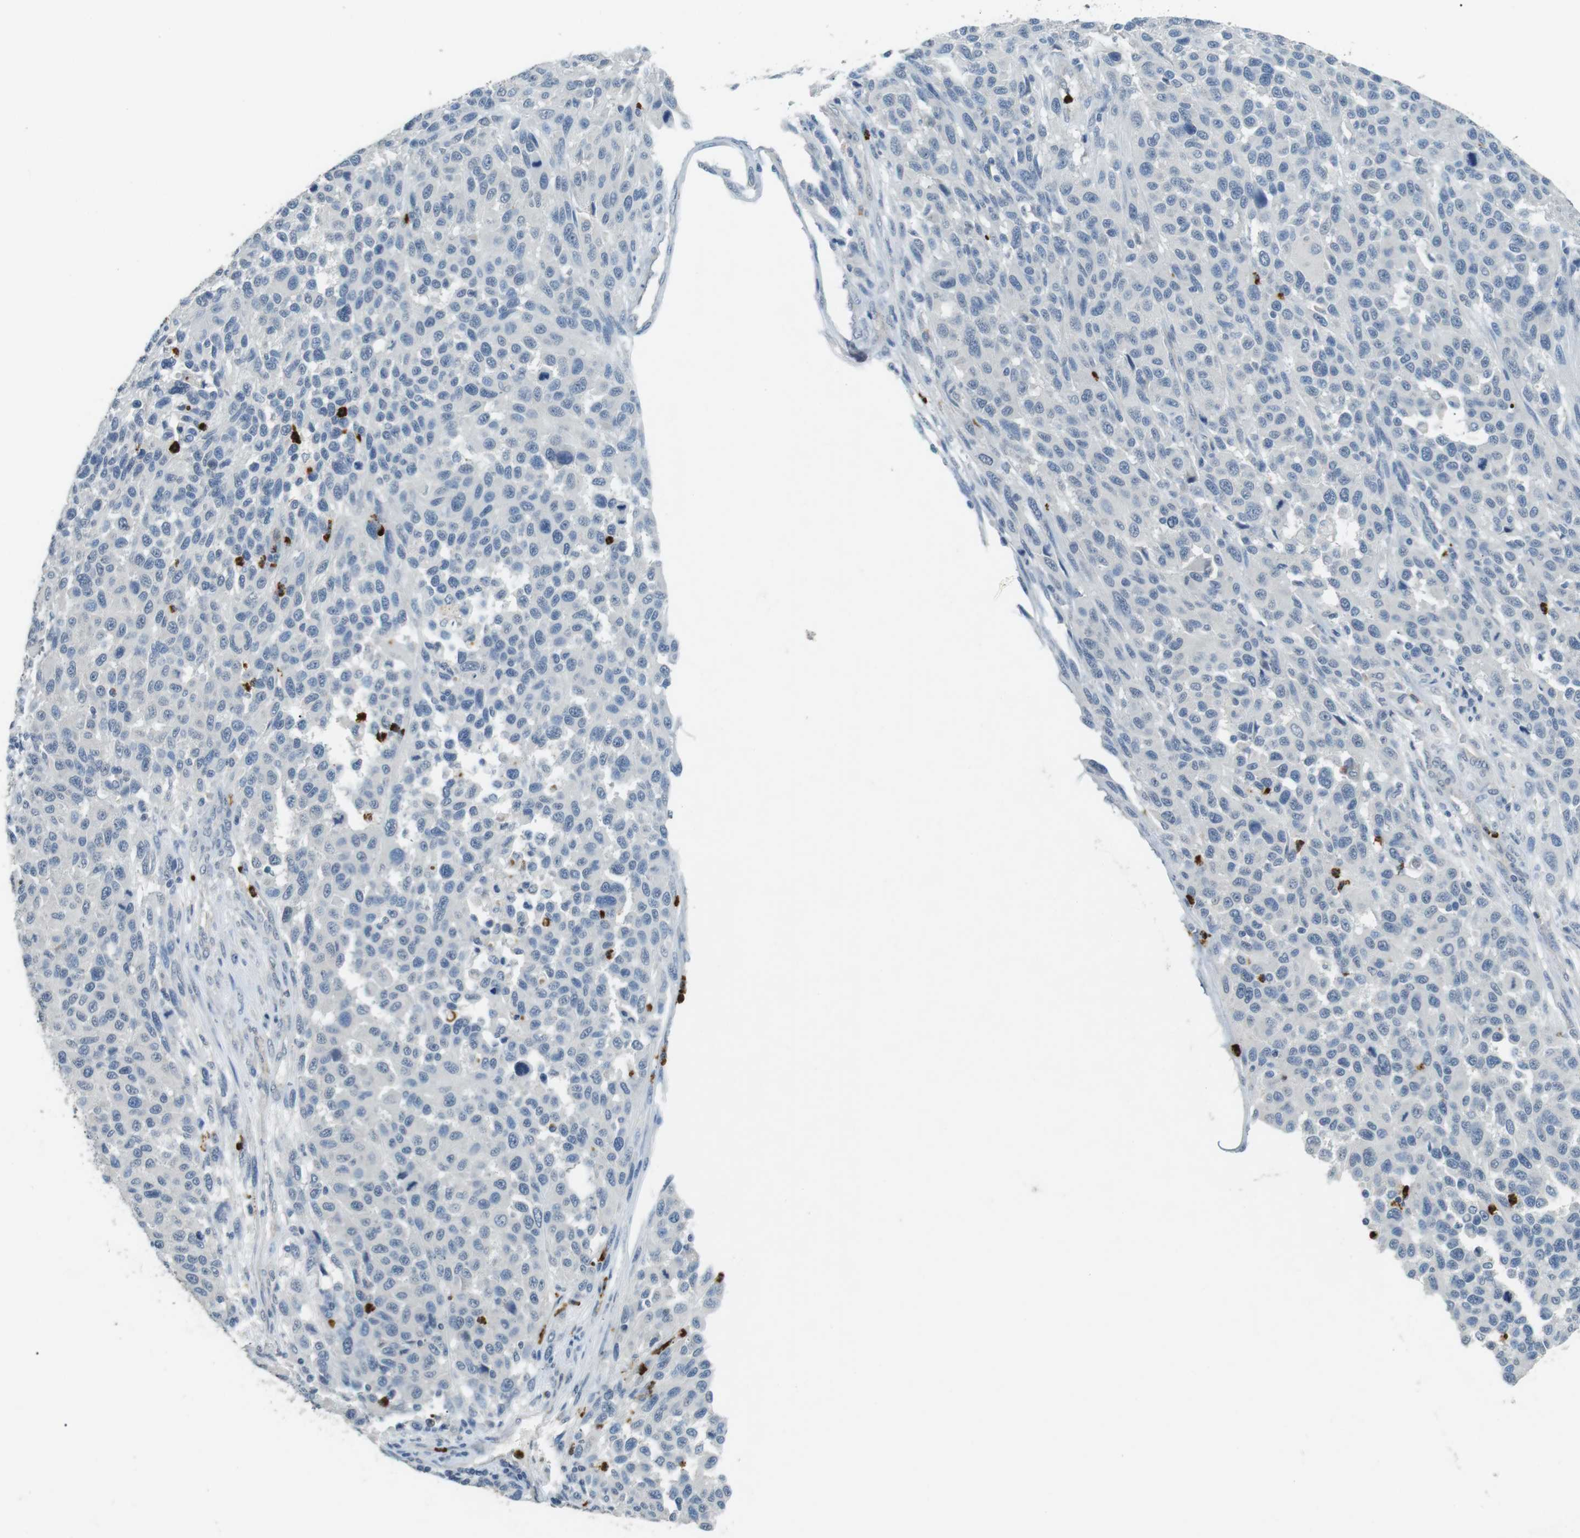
{"staining": {"intensity": "negative", "quantity": "none", "location": "none"}, "tissue": "melanoma", "cell_type": "Tumor cells", "image_type": "cancer", "snomed": [{"axis": "morphology", "description": "Malignant melanoma, Metastatic site"}, {"axis": "topography", "description": "Lymph node"}], "caption": "DAB (3,3'-diaminobenzidine) immunohistochemical staining of malignant melanoma (metastatic site) exhibits no significant expression in tumor cells.", "gene": "GZMM", "patient": {"sex": "male", "age": 61}}